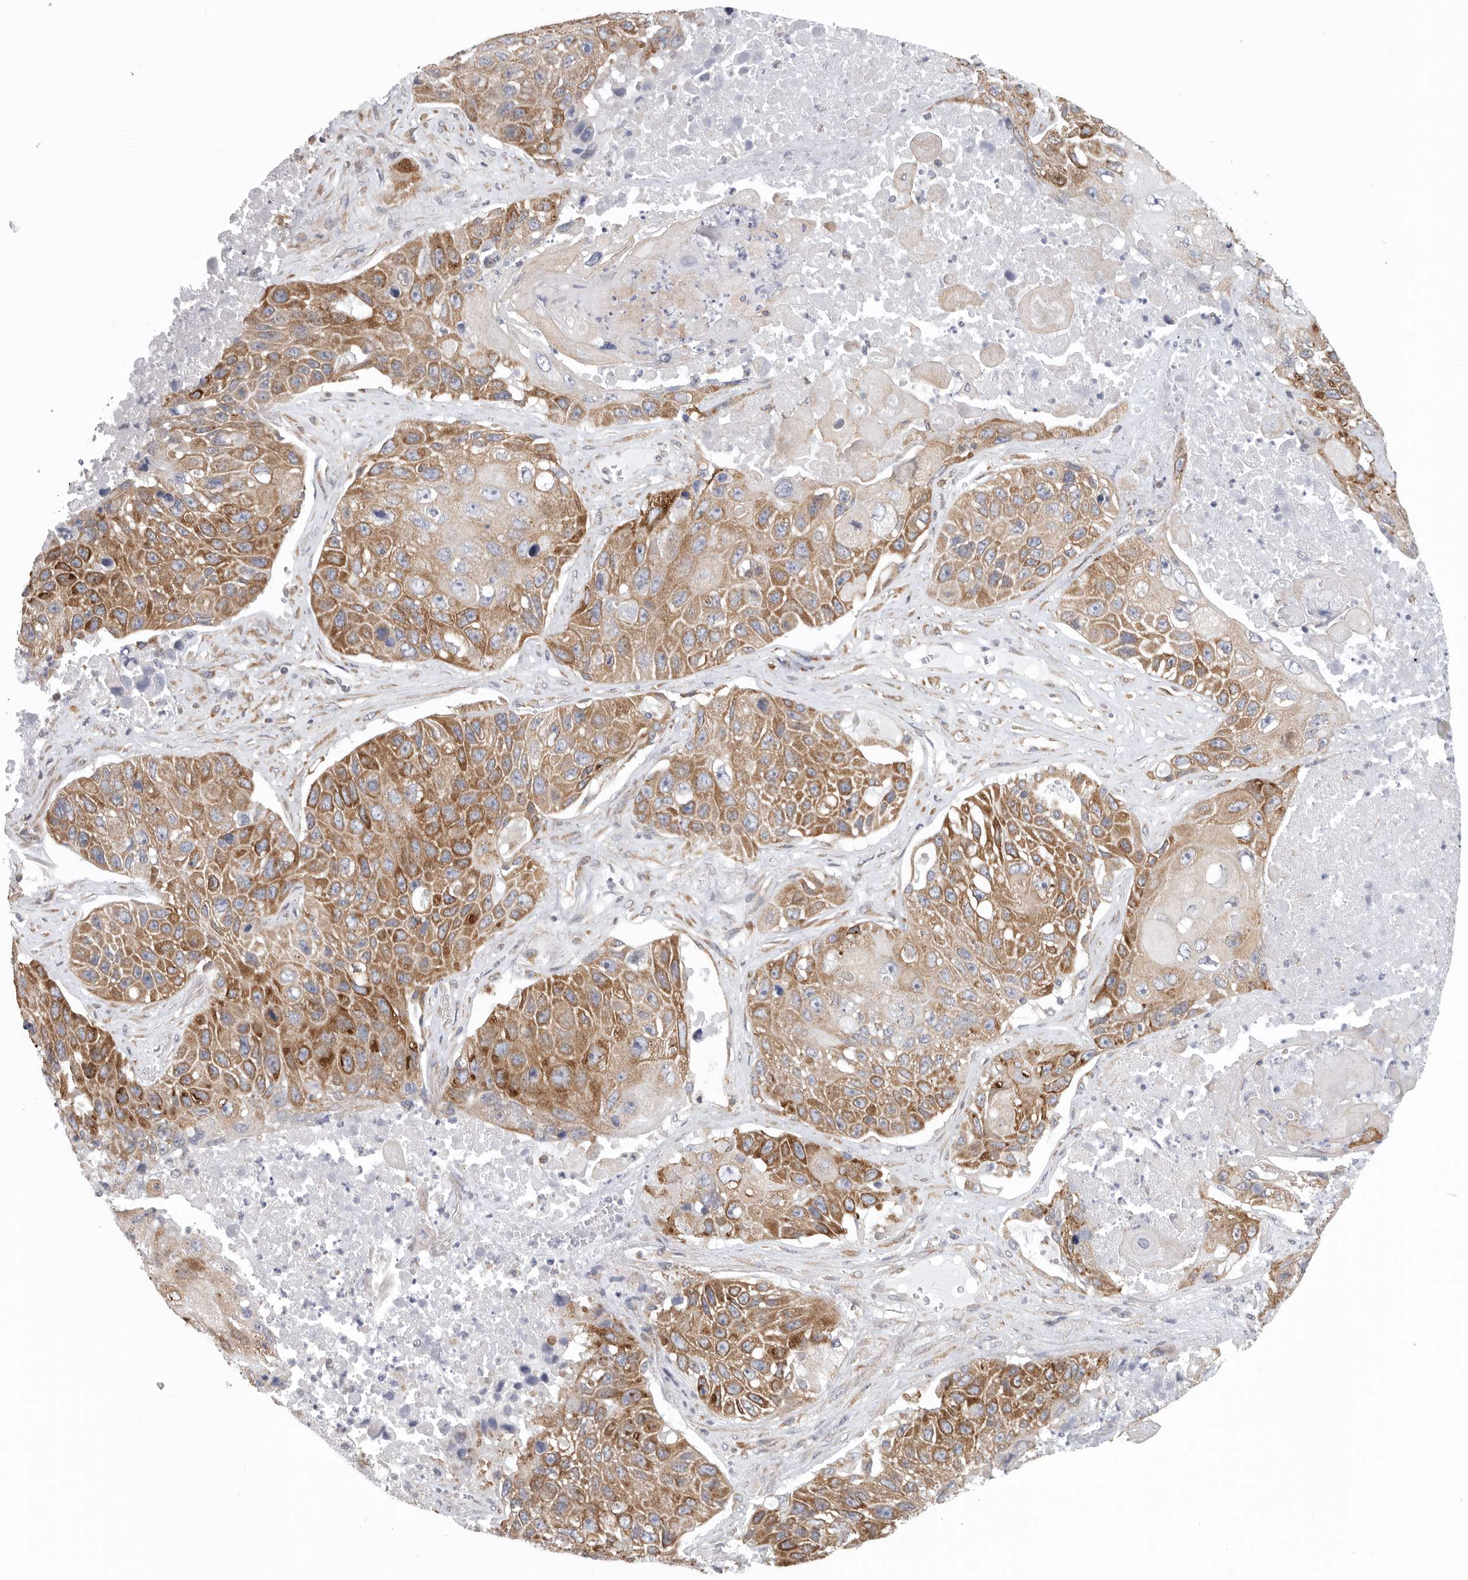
{"staining": {"intensity": "moderate", "quantity": ">75%", "location": "cytoplasmic/membranous"}, "tissue": "lung cancer", "cell_type": "Tumor cells", "image_type": "cancer", "snomed": [{"axis": "morphology", "description": "Squamous cell carcinoma, NOS"}, {"axis": "topography", "description": "Lung"}], "caption": "Immunohistochemical staining of lung cancer shows medium levels of moderate cytoplasmic/membranous protein positivity in approximately >75% of tumor cells.", "gene": "FKBP8", "patient": {"sex": "male", "age": 61}}